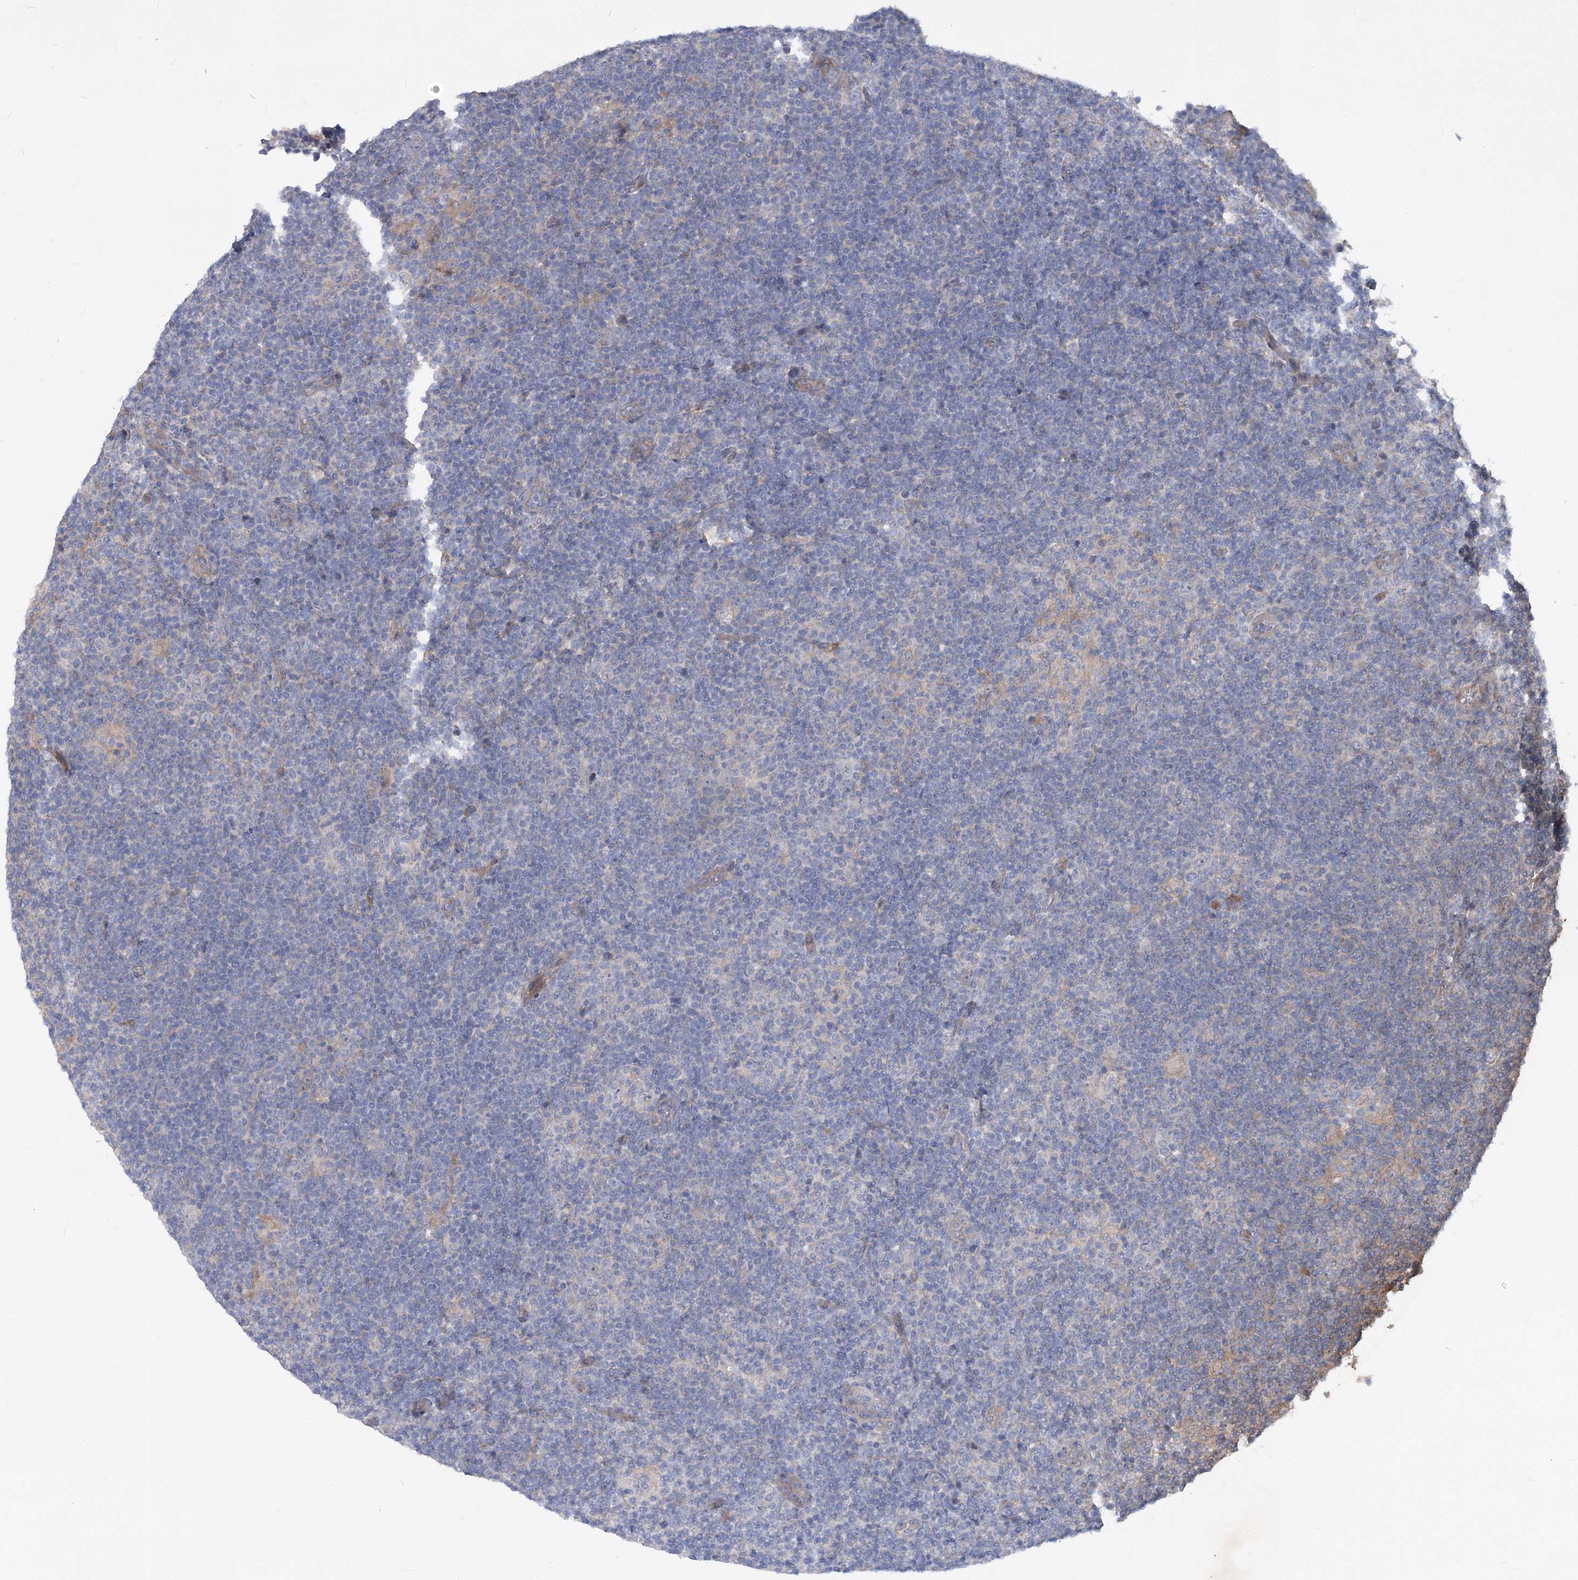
{"staining": {"intensity": "negative", "quantity": "none", "location": "none"}, "tissue": "lymphoma", "cell_type": "Tumor cells", "image_type": "cancer", "snomed": [{"axis": "morphology", "description": "Hodgkin's disease, NOS"}, {"axis": "topography", "description": "Lymph node"}], "caption": "Protein analysis of Hodgkin's disease demonstrates no significant expression in tumor cells. Nuclei are stained in blue.", "gene": "RIN2", "patient": {"sex": "female", "age": 57}}